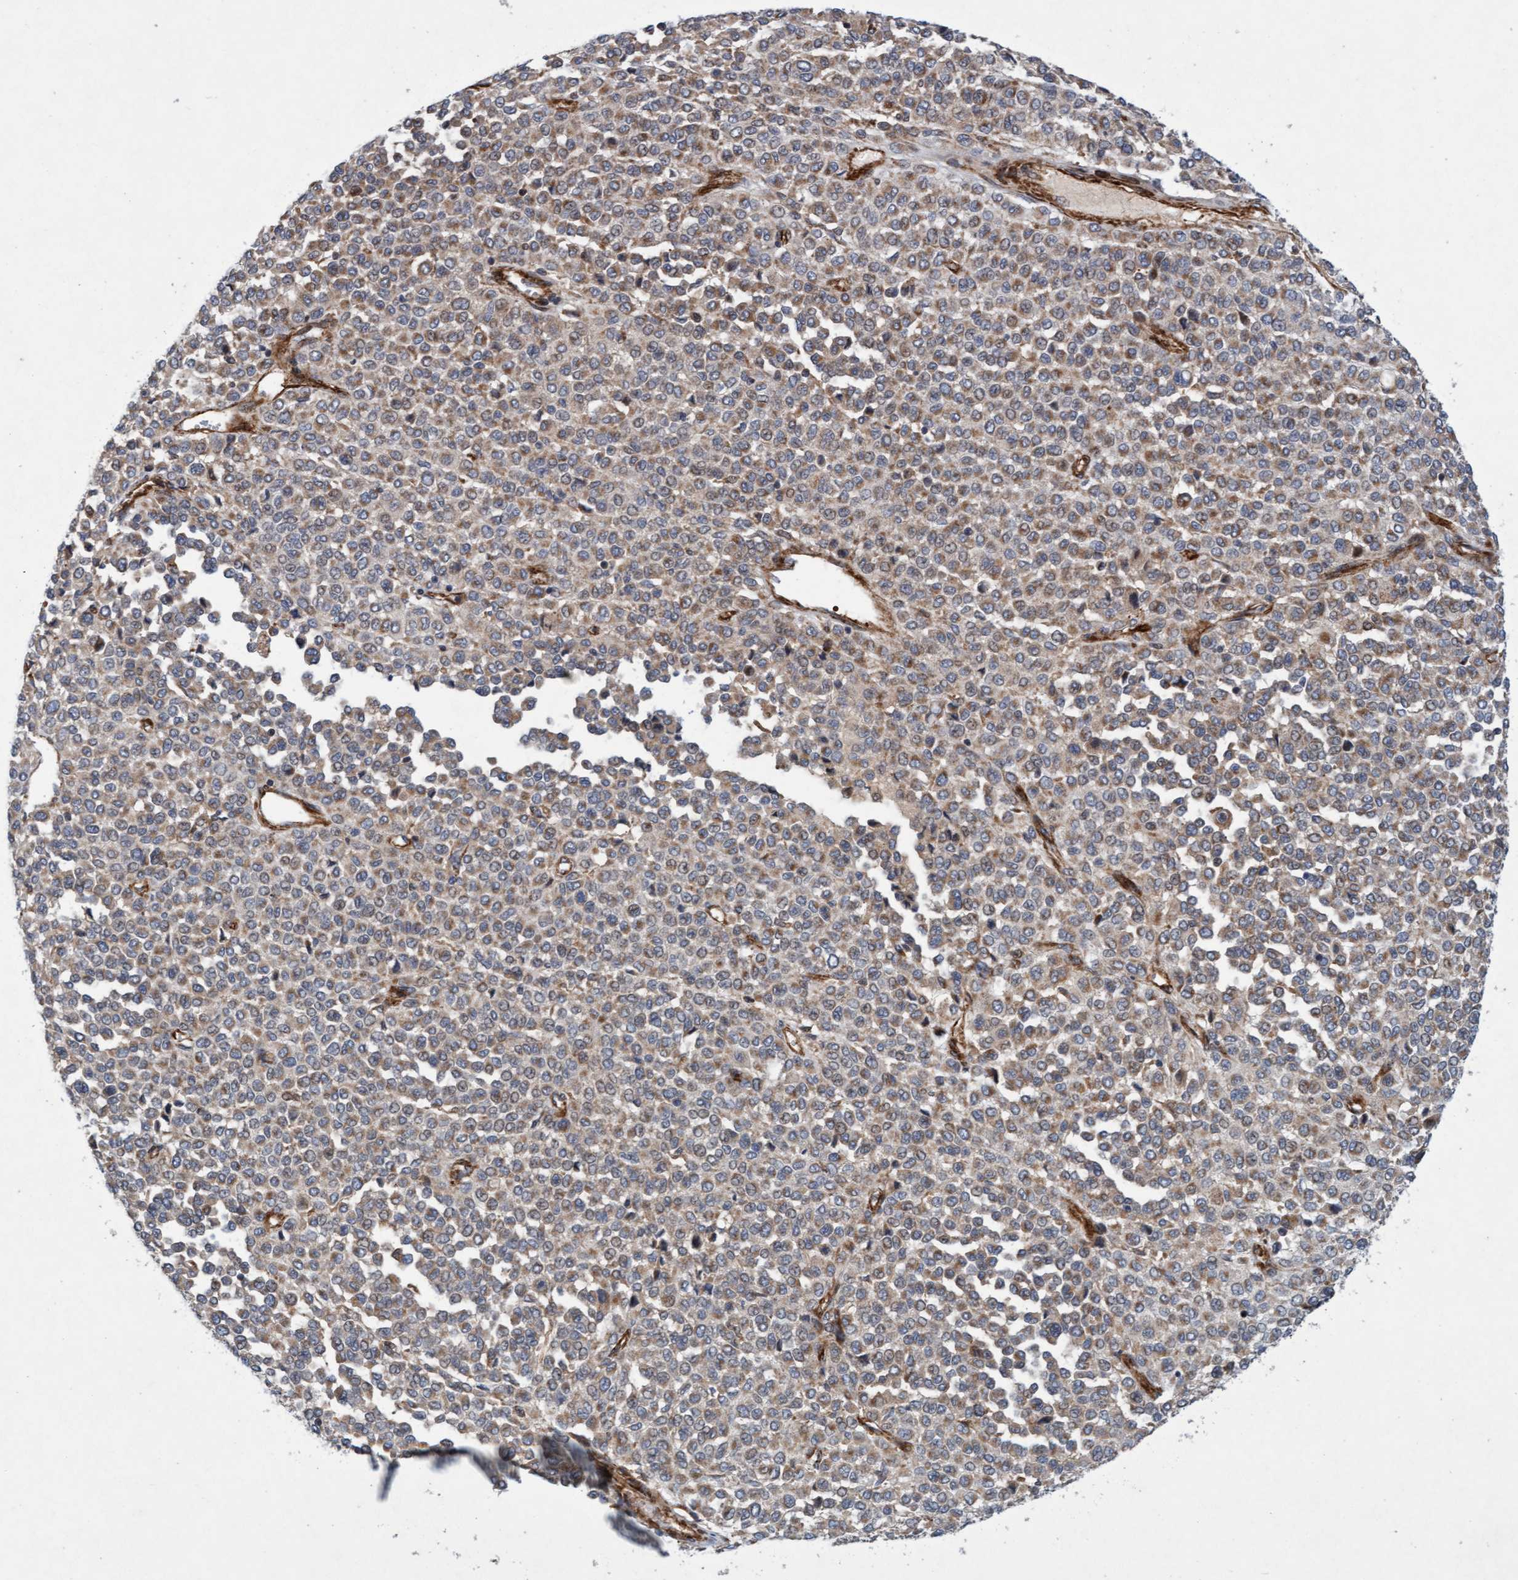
{"staining": {"intensity": "weak", "quantity": ">75%", "location": "cytoplasmic/membranous"}, "tissue": "melanoma", "cell_type": "Tumor cells", "image_type": "cancer", "snomed": [{"axis": "morphology", "description": "Malignant melanoma, Metastatic site"}, {"axis": "topography", "description": "Pancreas"}], "caption": "Melanoma stained with IHC shows weak cytoplasmic/membranous expression in about >75% of tumor cells.", "gene": "TMEM70", "patient": {"sex": "female", "age": 30}}